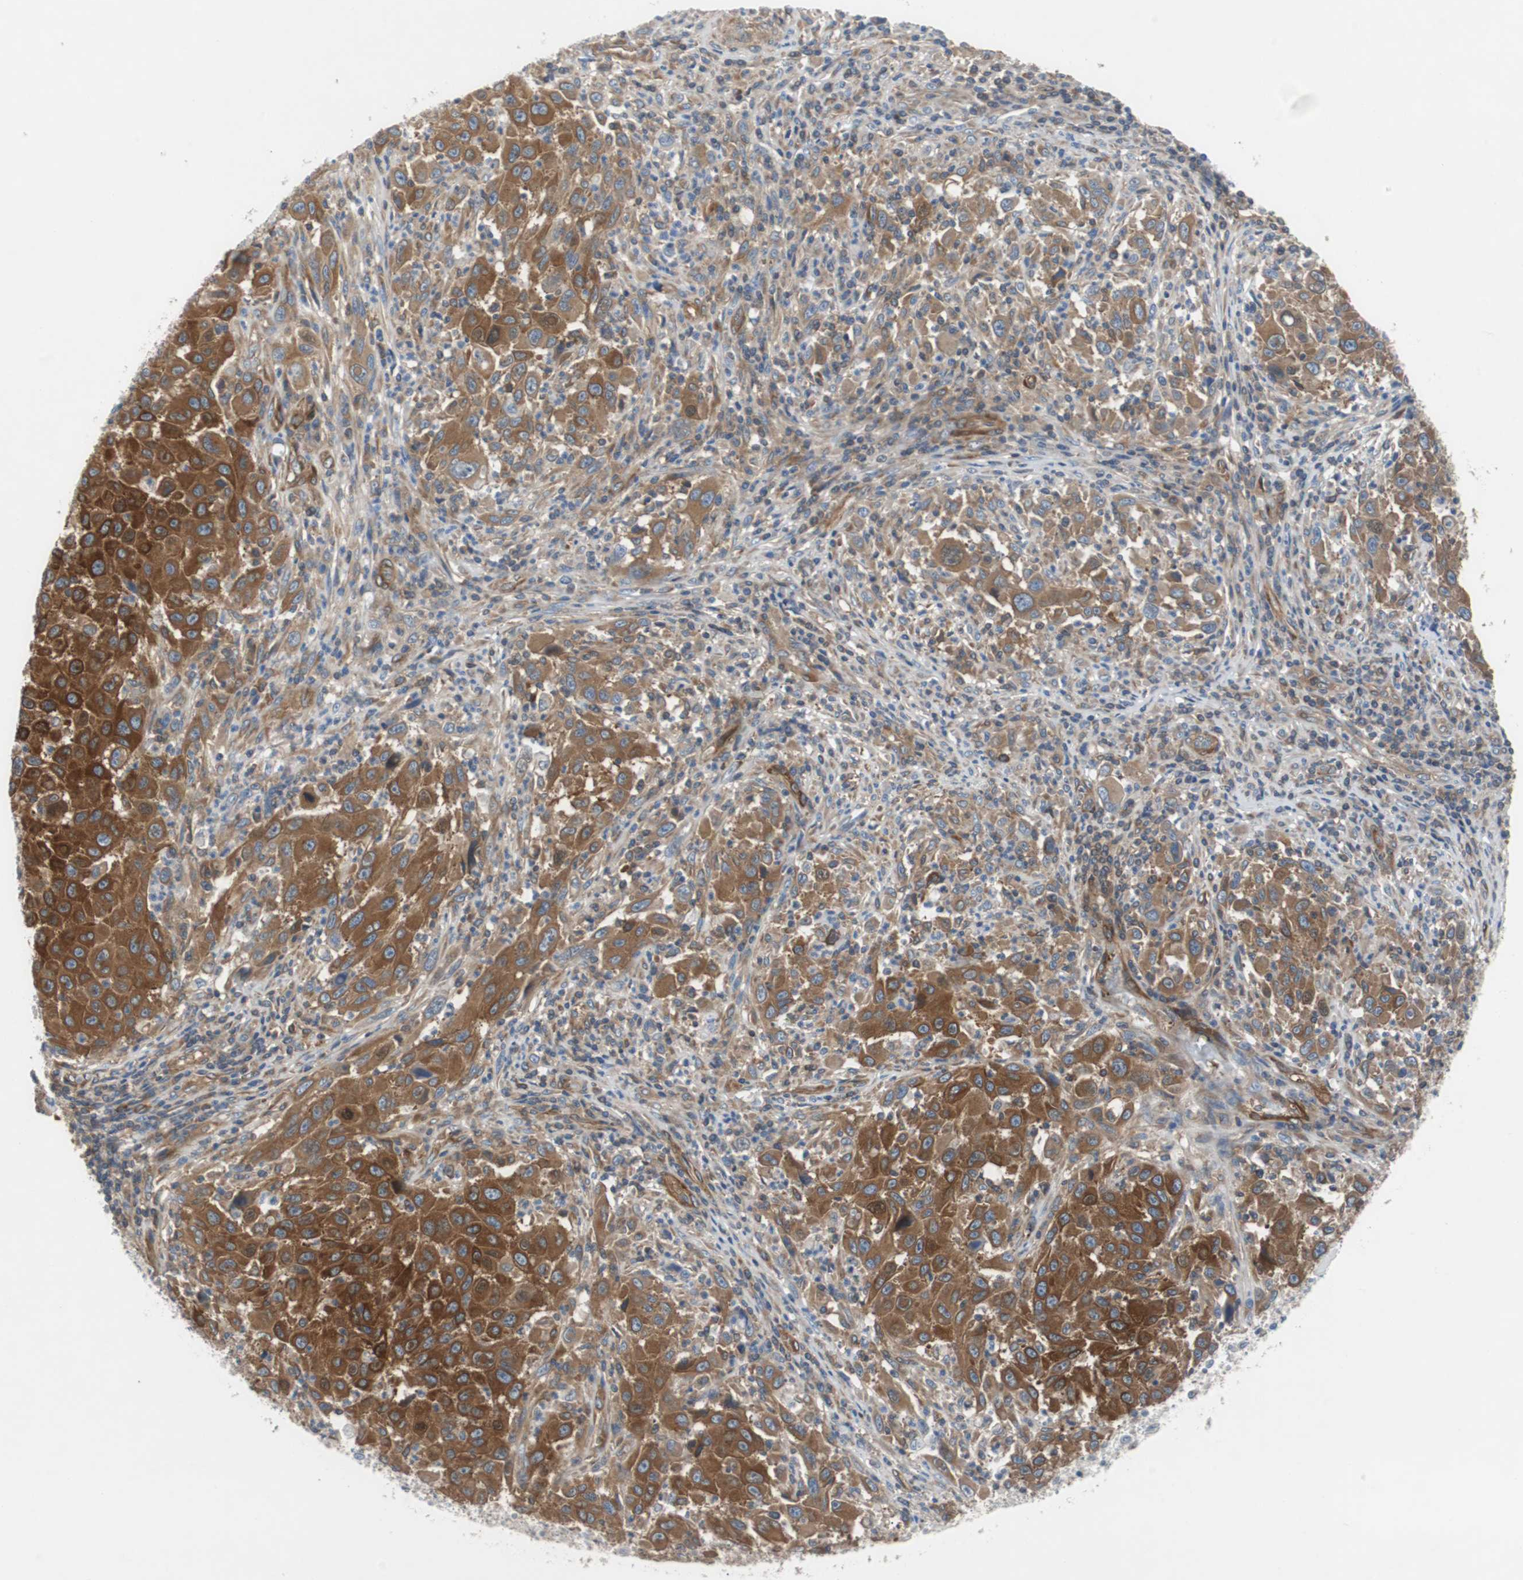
{"staining": {"intensity": "strong", "quantity": "25%-75%", "location": "cytoplasmic/membranous"}, "tissue": "melanoma", "cell_type": "Tumor cells", "image_type": "cancer", "snomed": [{"axis": "morphology", "description": "Malignant melanoma, Metastatic site"}, {"axis": "topography", "description": "Lymph node"}], "caption": "A brown stain labels strong cytoplasmic/membranous expression of a protein in melanoma tumor cells.", "gene": "GYS1", "patient": {"sex": "male", "age": 61}}